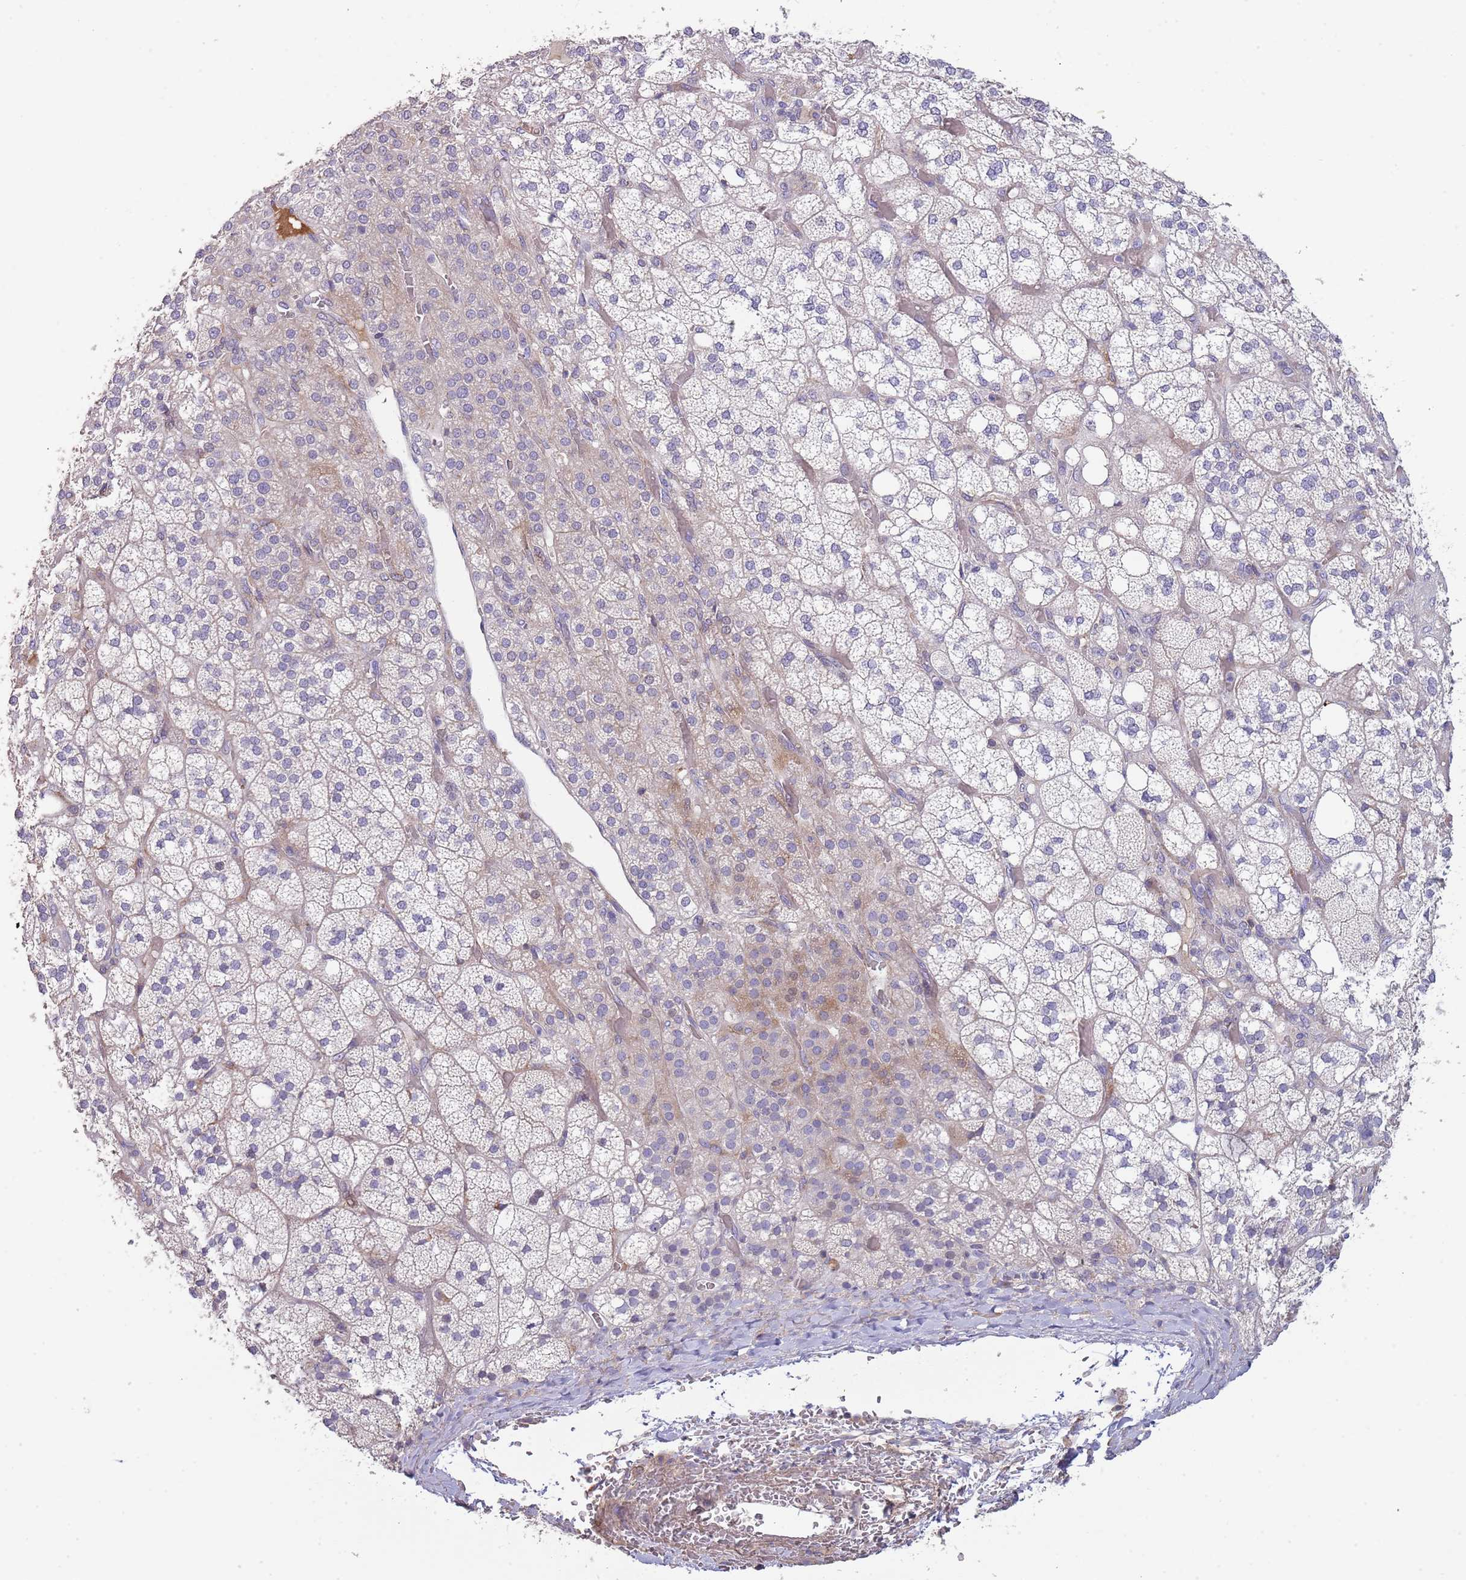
{"staining": {"intensity": "weak", "quantity": "<25%", "location": "cytoplasmic/membranous"}, "tissue": "adrenal gland", "cell_type": "Glandular cells", "image_type": "normal", "snomed": [{"axis": "morphology", "description": "Normal tissue, NOS"}, {"axis": "topography", "description": "Adrenal gland"}], "caption": "The image reveals no significant staining in glandular cells of adrenal gland.", "gene": "SUSD1", "patient": {"sex": "male", "age": 61}}